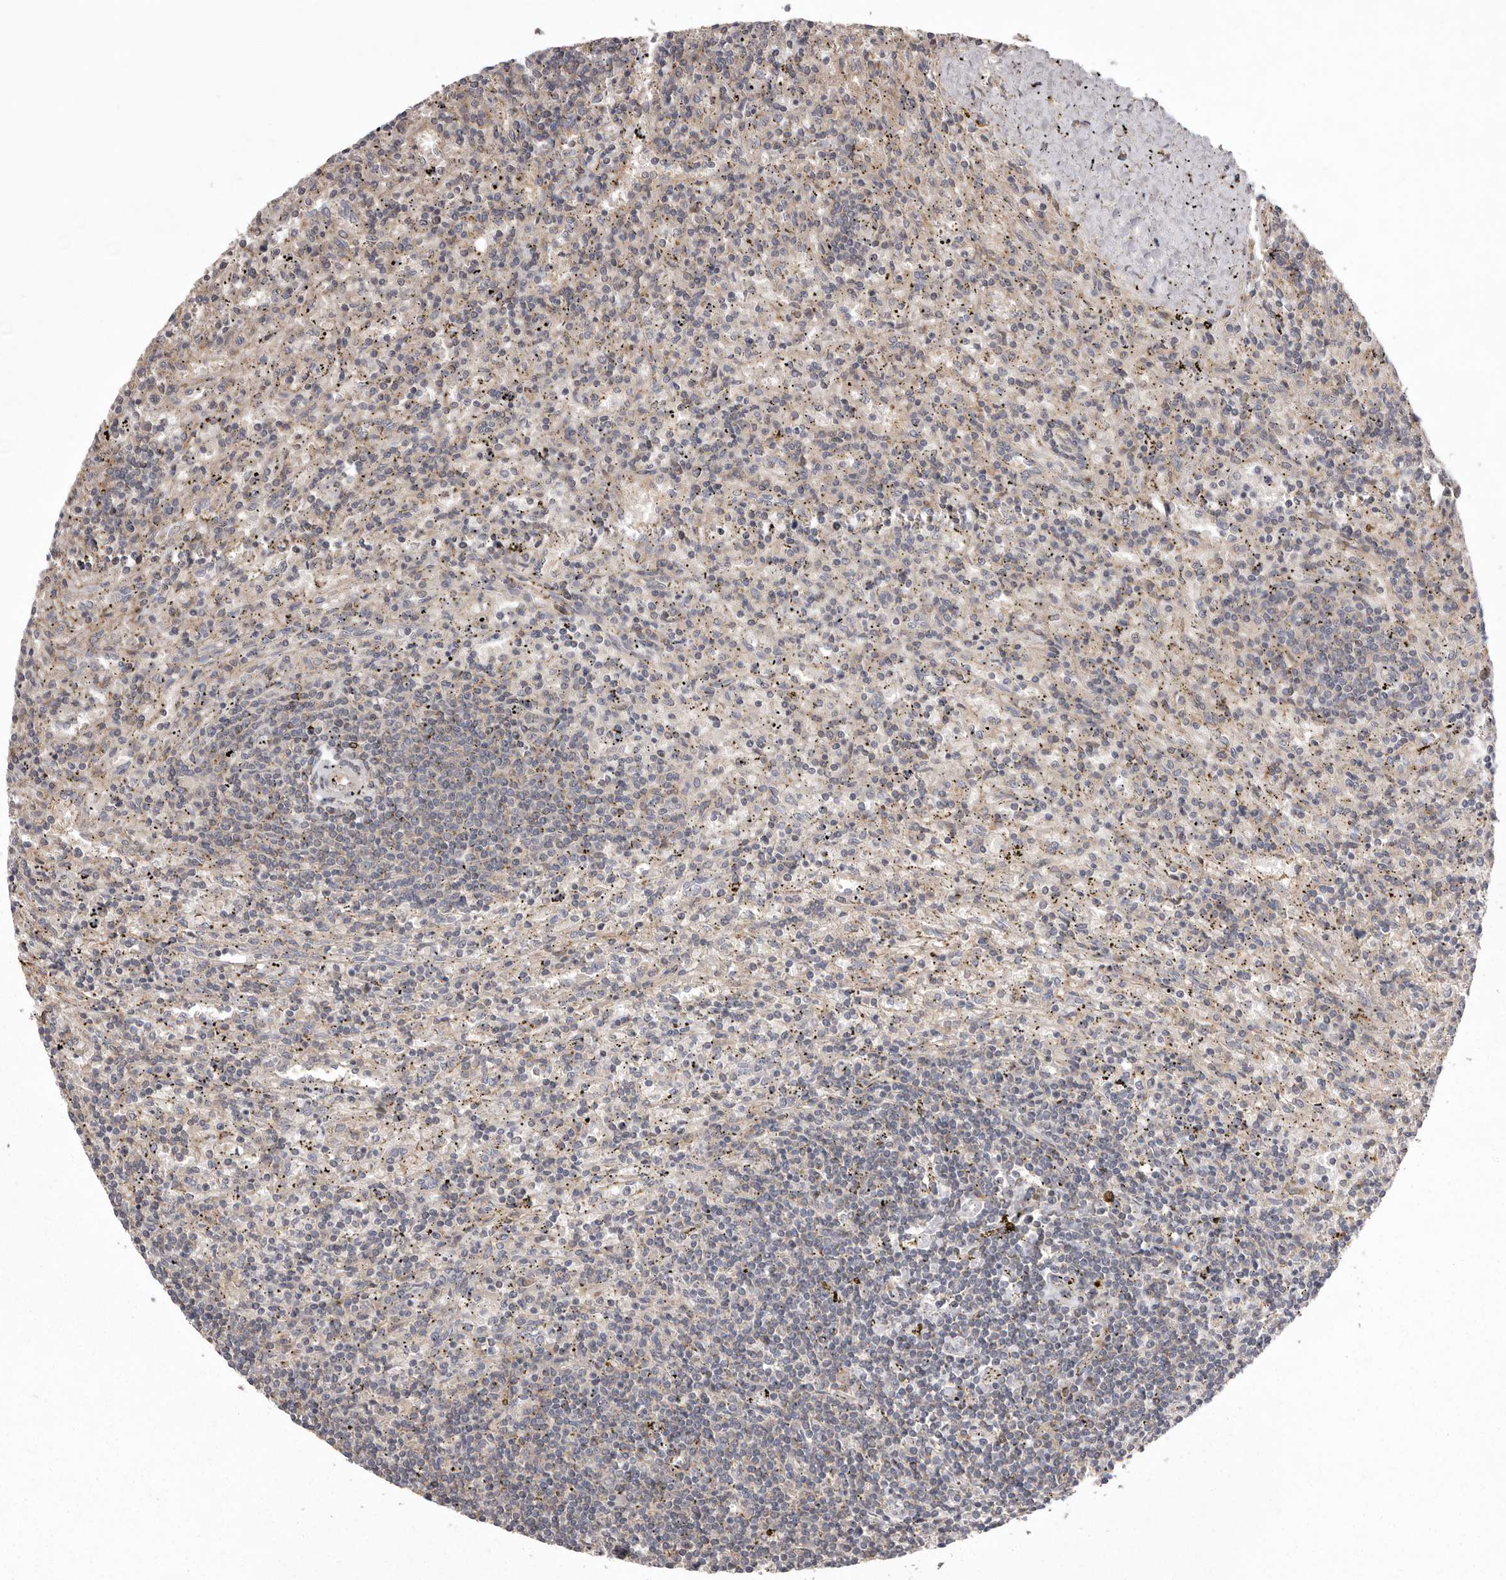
{"staining": {"intensity": "negative", "quantity": "none", "location": "none"}, "tissue": "lymphoma", "cell_type": "Tumor cells", "image_type": "cancer", "snomed": [{"axis": "morphology", "description": "Malignant lymphoma, non-Hodgkin's type, Low grade"}, {"axis": "topography", "description": "Spleen"}], "caption": "IHC micrograph of neoplastic tissue: human lymphoma stained with DAB (3,3'-diaminobenzidine) exhibits no significant protein staining in tumor cells.", "gene": "WDR47", "patient": {"sex": "male", "age": 76}}